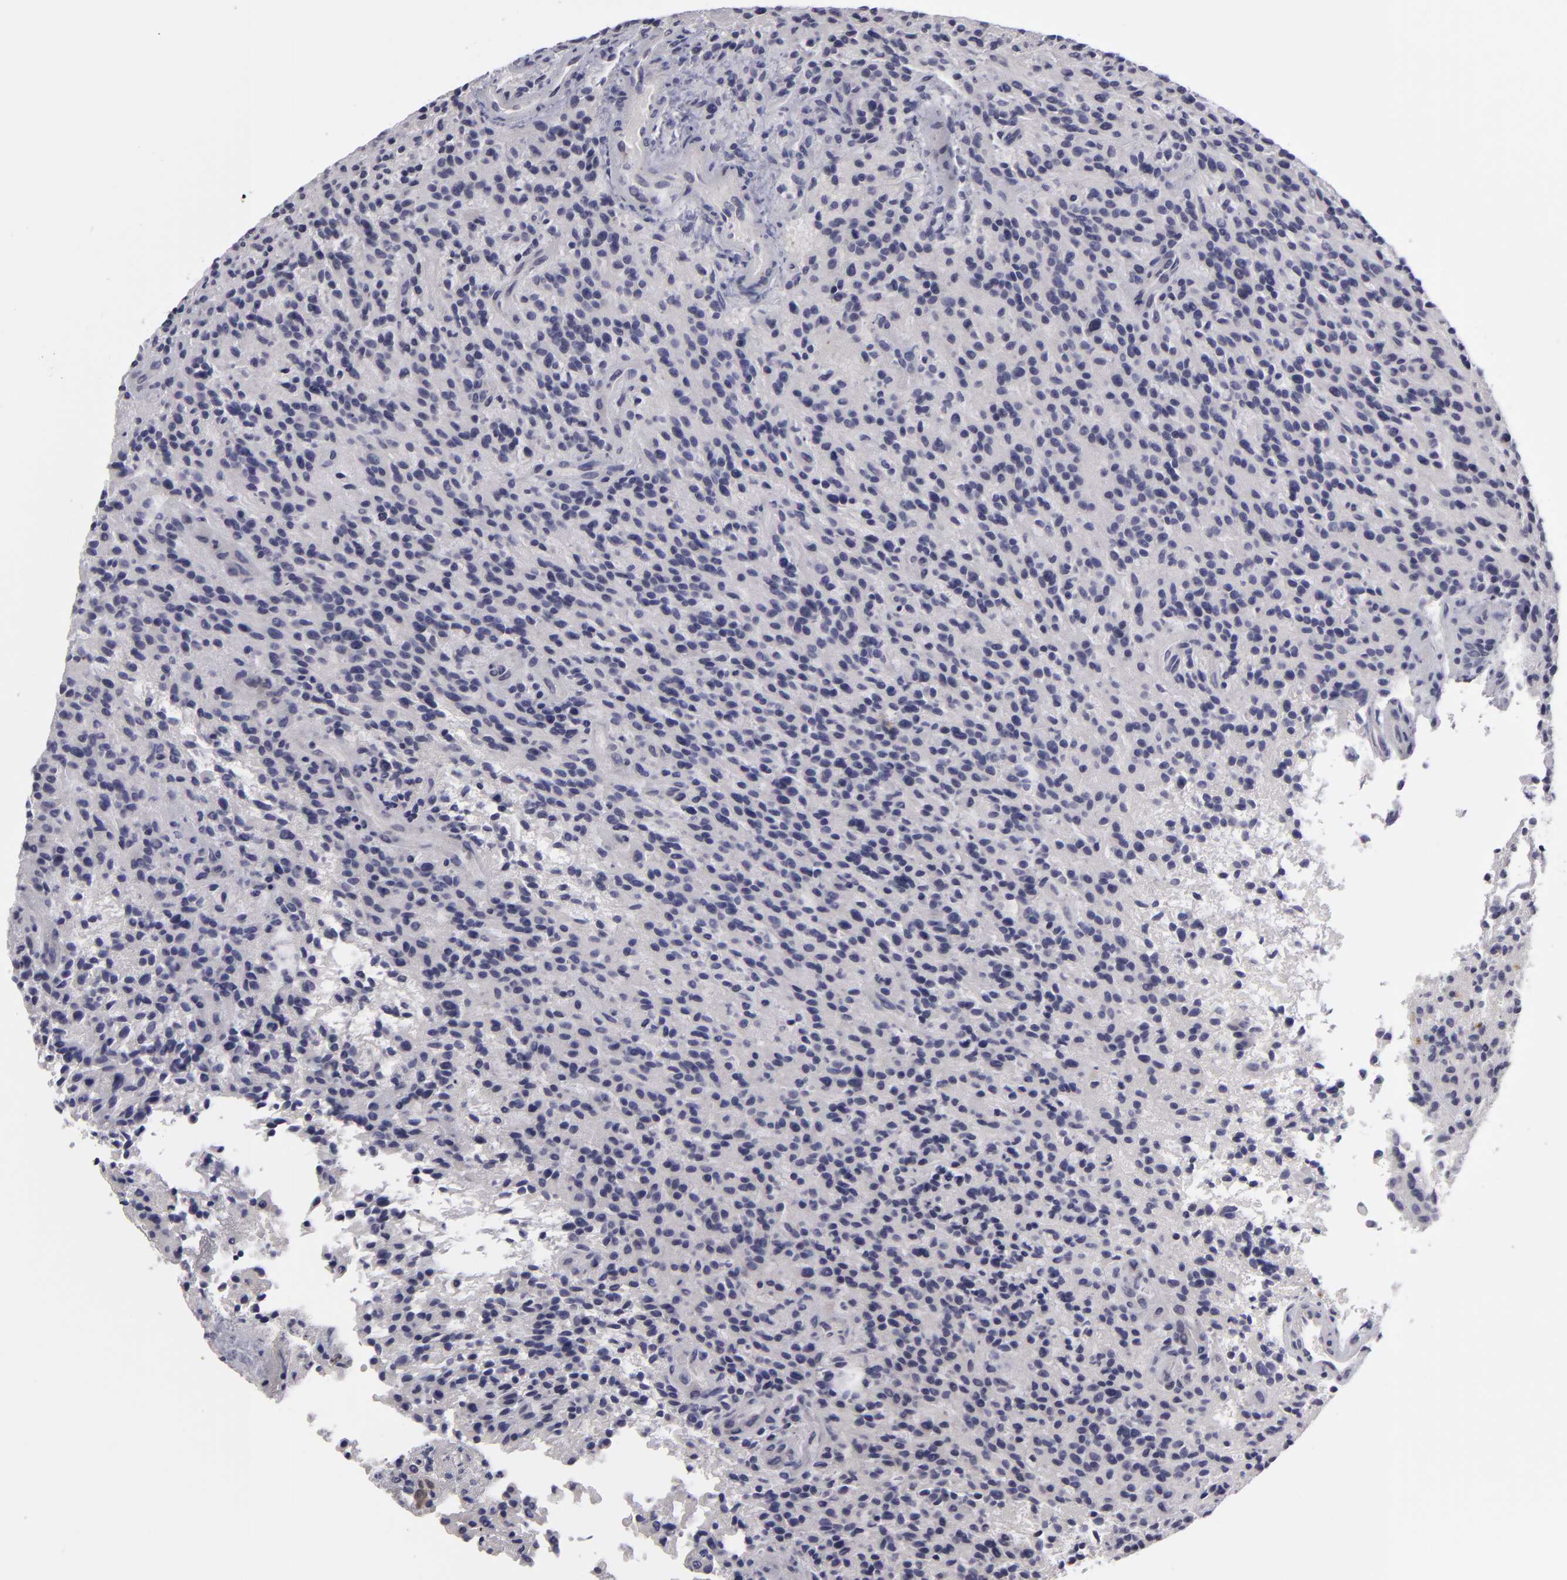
{"staining": {"intensity": "negative", "quantity": "none", "location": "none"}, "tissue": "glioma", "cell_type": "Tumor cells", "image_type": "cancer", "snomed": [{"axis": "morphology", "description": "Glioma, malignant, High grade"}, {"axis": "topography", "description": "Brain"}], "caption": "Glioma stained for a protein using immunohistochemistry (IHC) reveals no positivity tumor cells.", "gene": "EFS", "patient": {"sex": "female", "age": 13}}